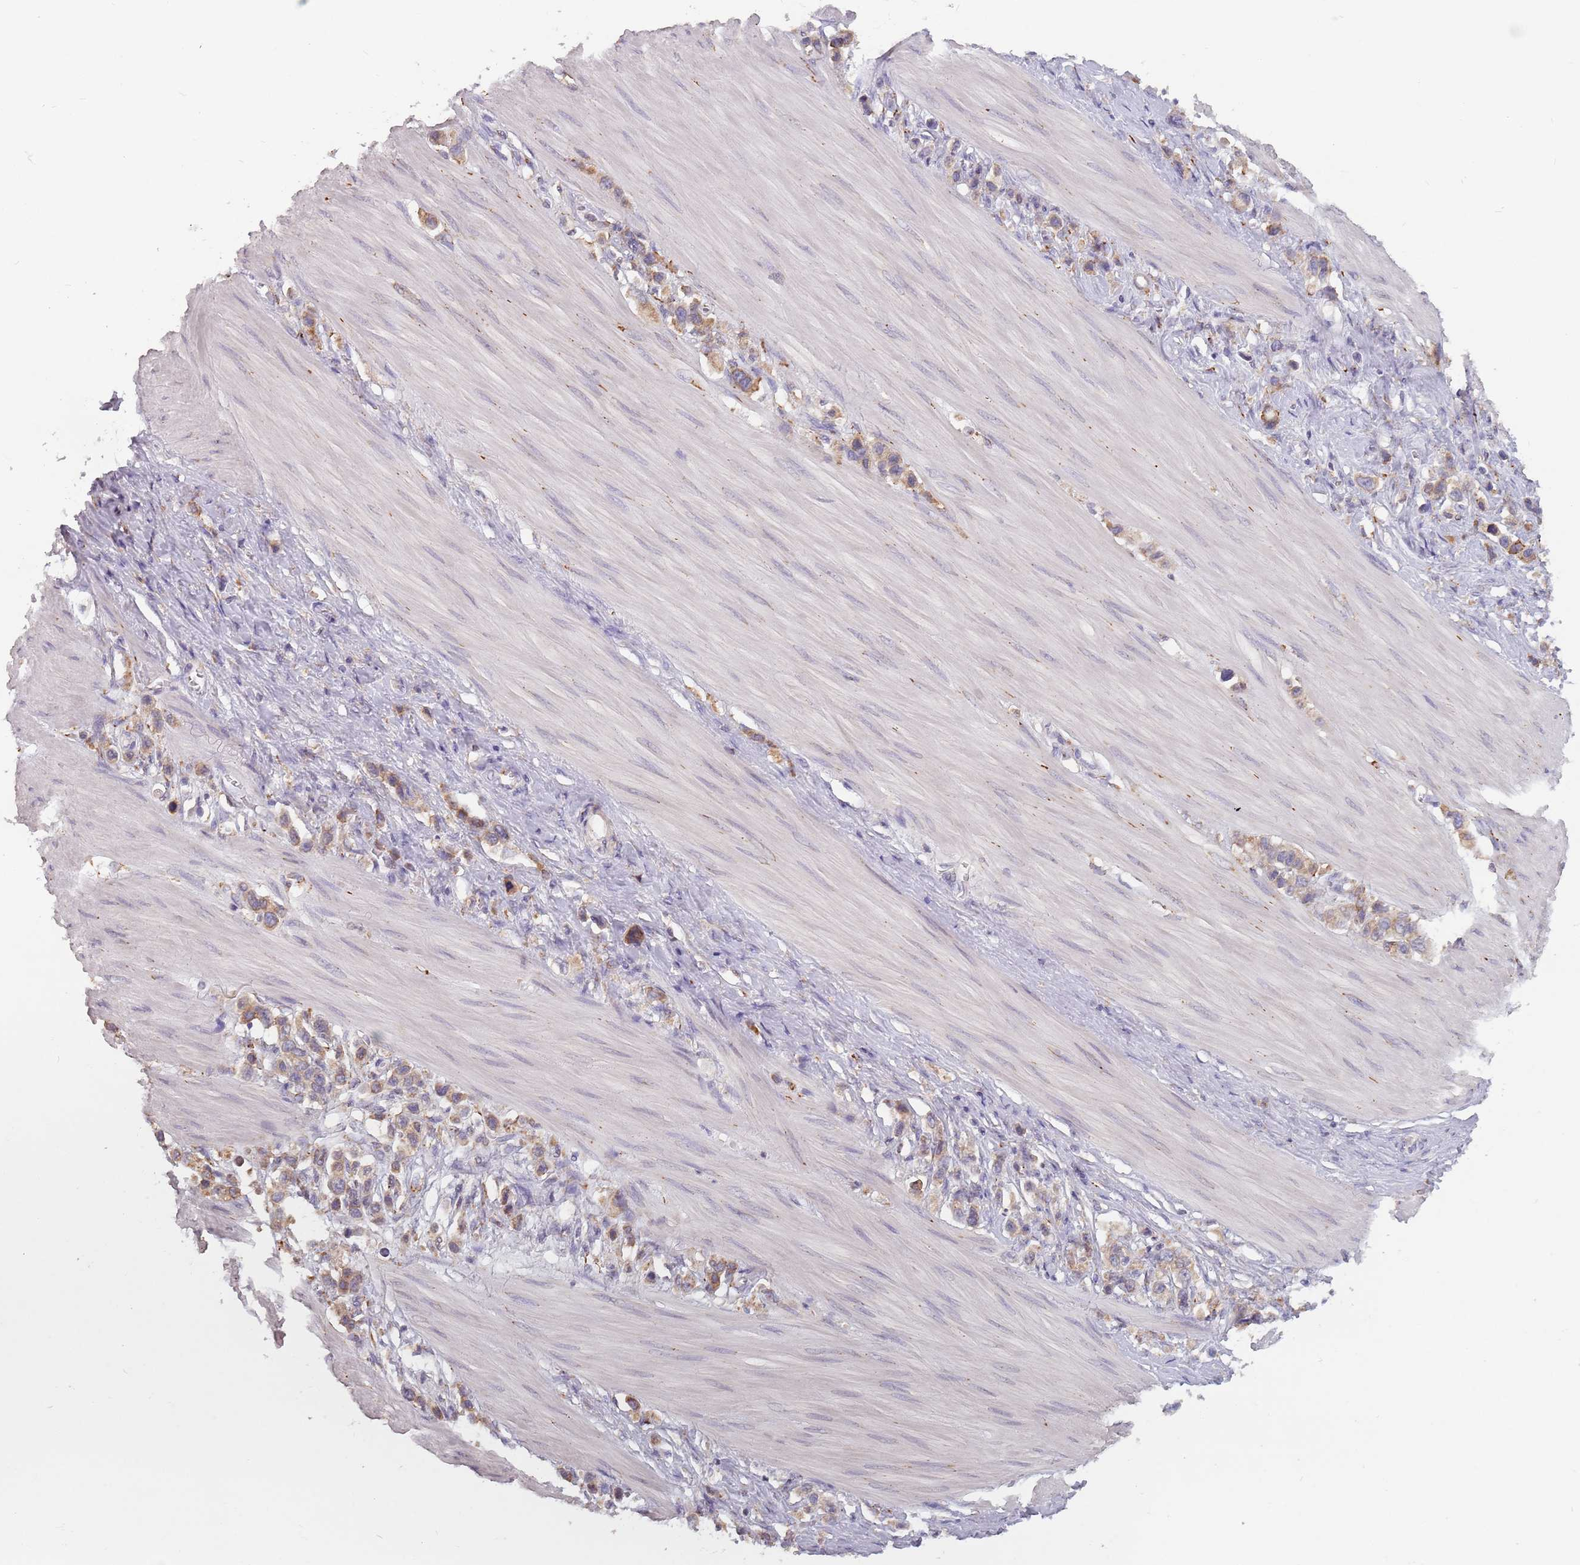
{"staining": {"intensity": "weak", "quantity": ">75%", "location": "cytoplasmic/membranous"}, "tissue": "stomach cancer", "cell_type": "Tumor cells", "image_type": "cancer", "snomed": [{"axis": "morphology", "description": "Adenocarcinoma, NOS"}, {"axis": "topography", "description": "Stomach"}], "caption": "Adenocarcinoma (stomach) was stained to show a protein in brown. There is low levels of weak cytoplasmic/membranous positivity in about >75% of tumor cells.", "gene": "RPS9", "patient": {"sex": "female", "age": 65}}